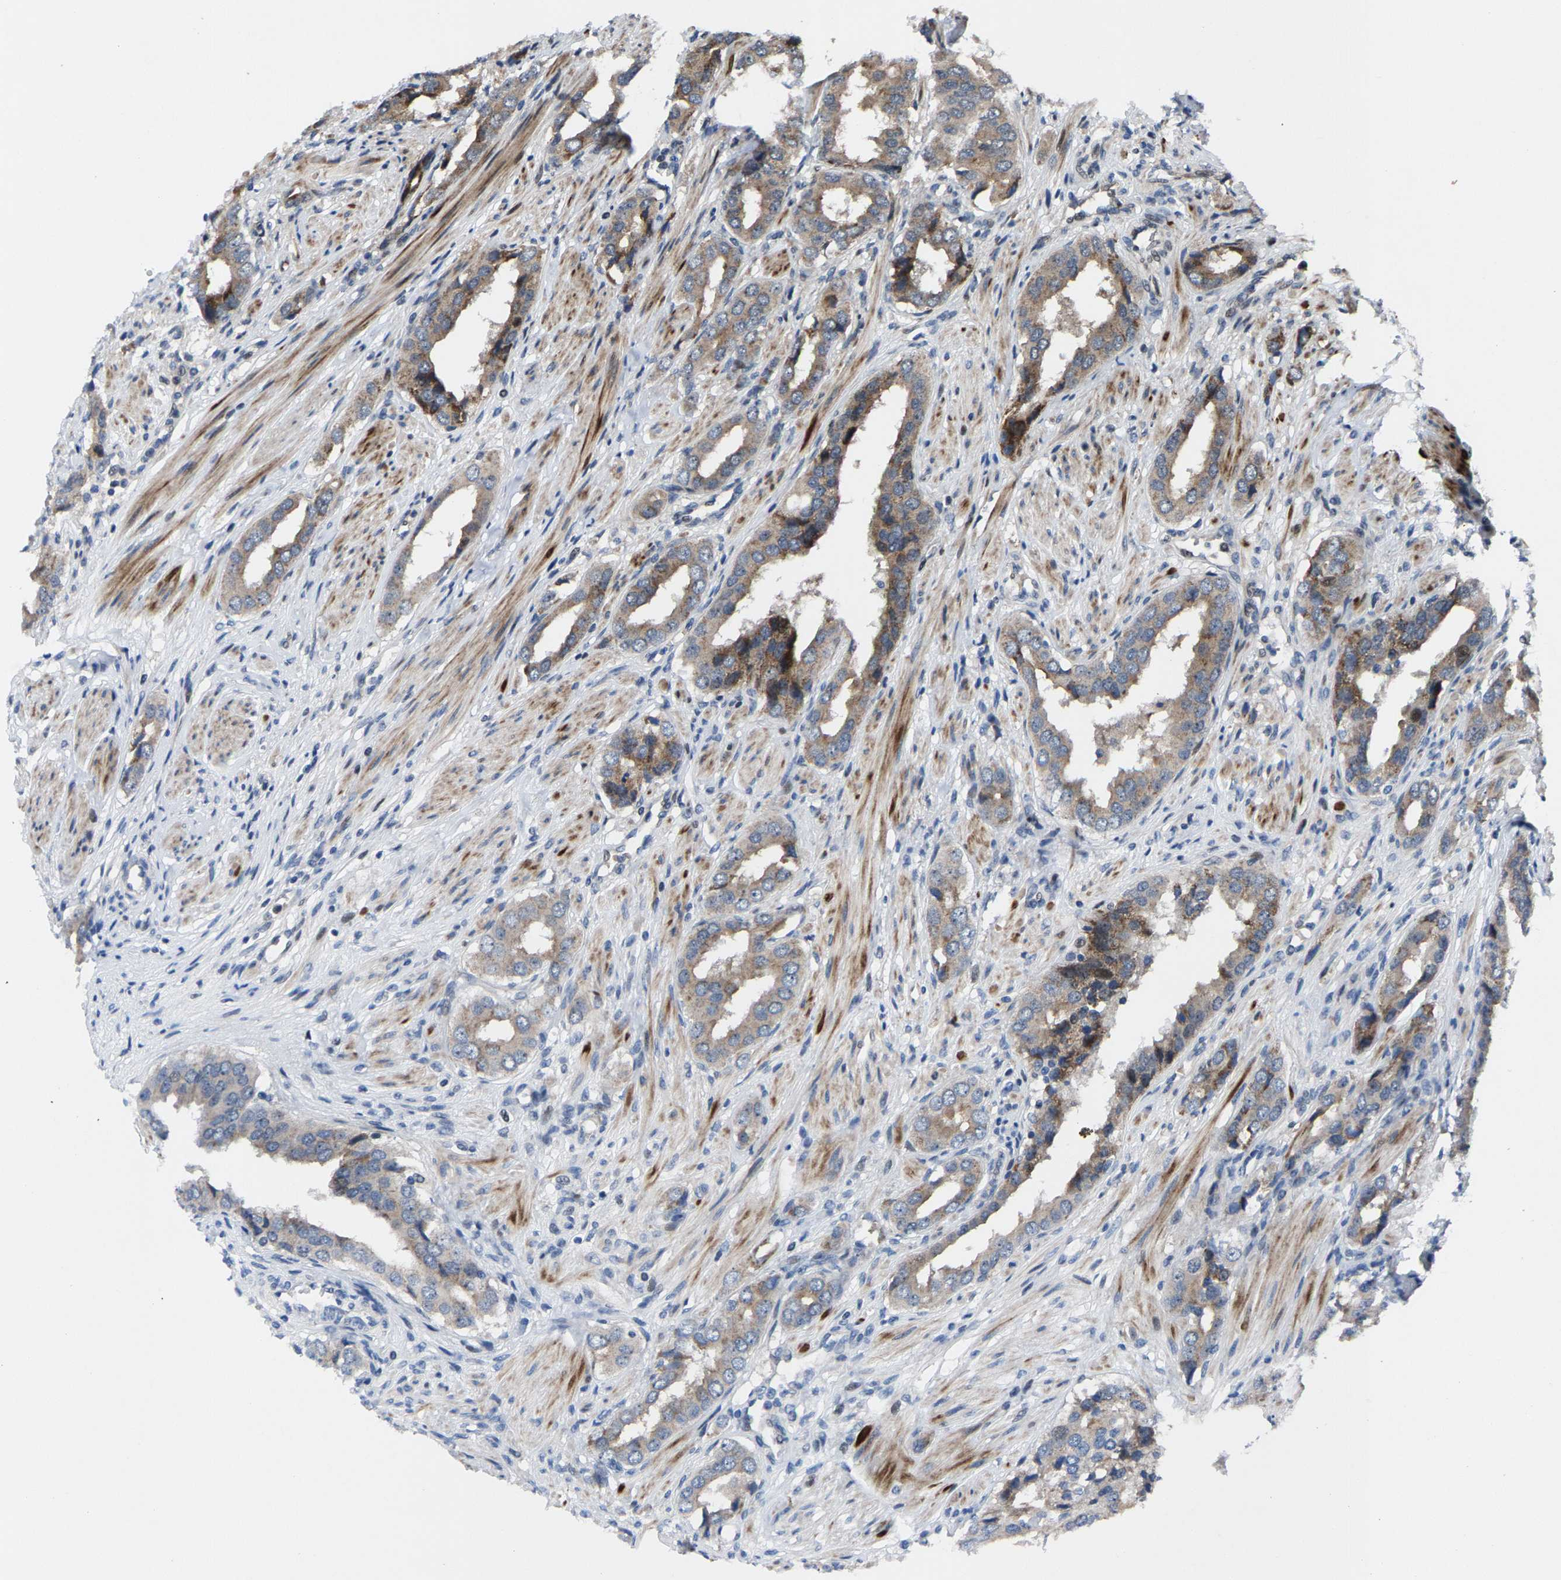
{"staining": {"intensity": "weak", "quantity": "25%-75%", "location": "cytoplasmic/membranous"}, "tissue": "prostate cancer", "cell_type": "Tumor cells", "image_type": "cancer", "snomed": [{"axis": "morphology", "description": "Adenocarcinoma, High grade"}, {"axis": "topography", "description": "Prostate"}], "caption": "This is a photomicrograph of immunohistochemistry staining of prostate cancer, which shows weak expression in the cytoplasmic/membranous of tumor cells.", "gene": "HAUS6", "patient": {"sex": "male", "age": 52}}